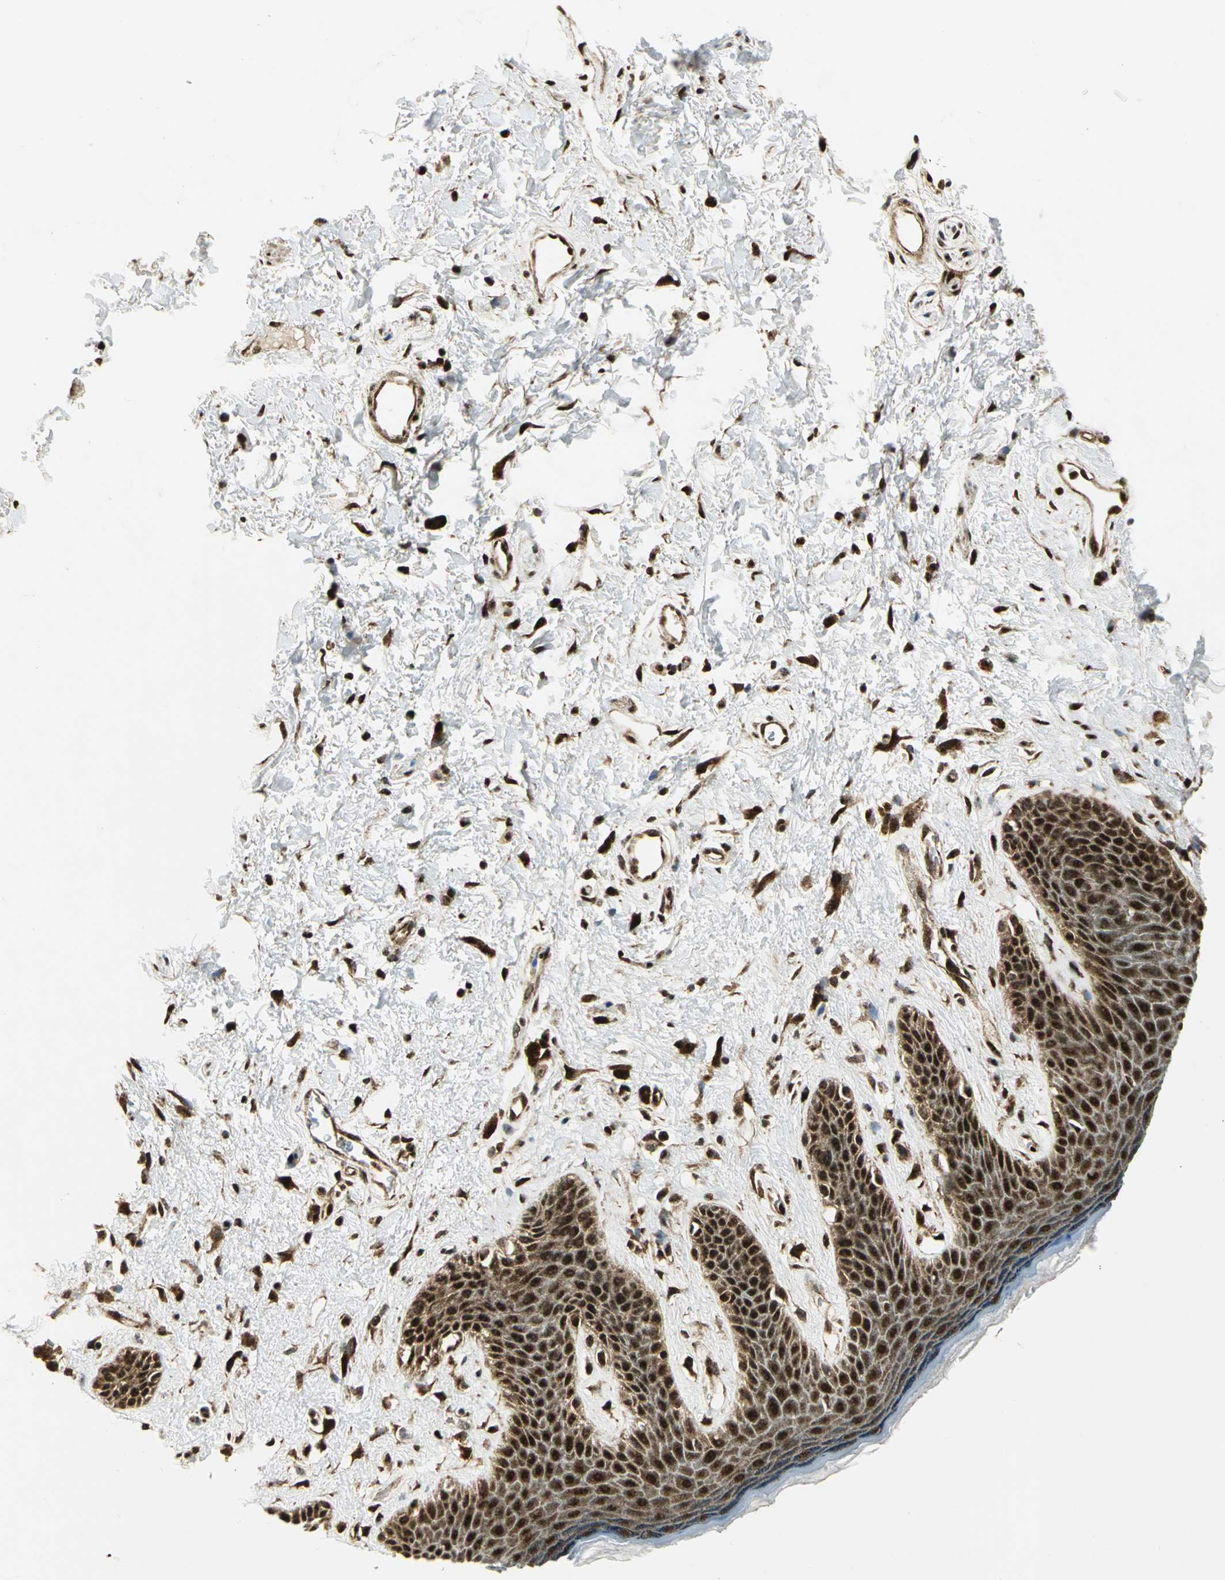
{"staining": {"intensity": "strong", "quantity": ">75%", "location": "cytoplasmic/membranous,nuclear"}, "tissue": "skin", "cell_type": "Epidermal cells", "image_type": "normal", "snomed": [{"axis": "morphology", "description": "Normal tissue, NOS"}, {"axis": "topography", "description": "Anal"}], "caption": "Brown immunohistochemical staining in unremarkable skin reveals strong cytoplasmic/membranous,nuclear positivity in about >75% of epidermal cells. The protein is shown in brown color, while the nuclei are stained blue.", "gene": "COPS5", "patient": {"sex": "female", "age": 46}}